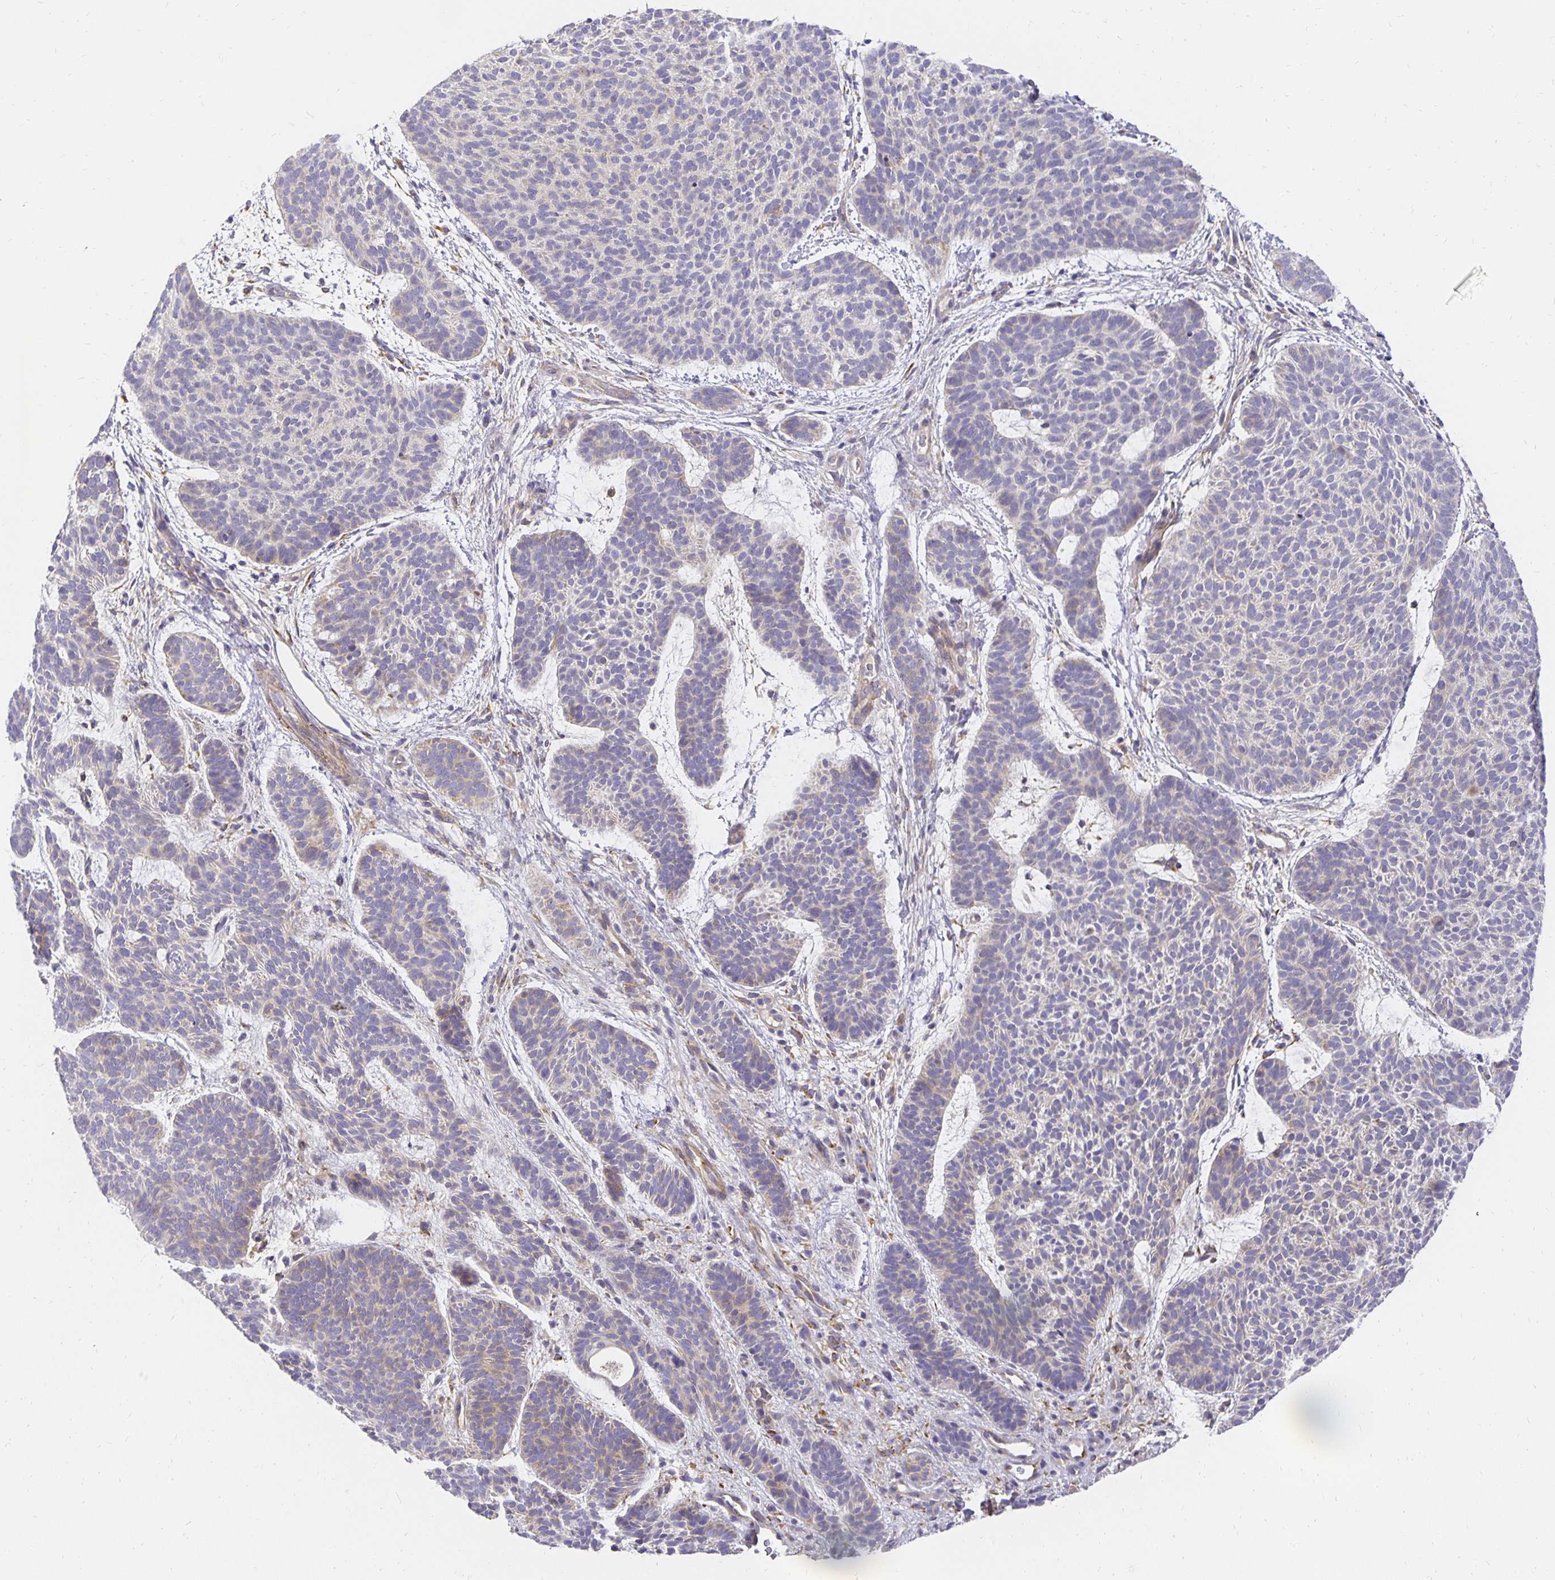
{"staining": {"intensity": "weak", "quantity": "<25%", "location": "cytoplasmic/membranous"}, "tissue": "skin cancer", "cell_type": "Tumor cells", "image_type": "cancer", "snomed": [{"axis": "morphology", "description": "Basal cell carcinoma"}, {"axis": "topography", "description": "Skin"}, {"axis": "topography", "description": "Skin of face"}], "caption": "The histopathology image exhibits no staining of tumor cells in basal cell carcinoma (skin).", "gene": "PLOD1", "patient": {"sex": "male", "age": 73}}